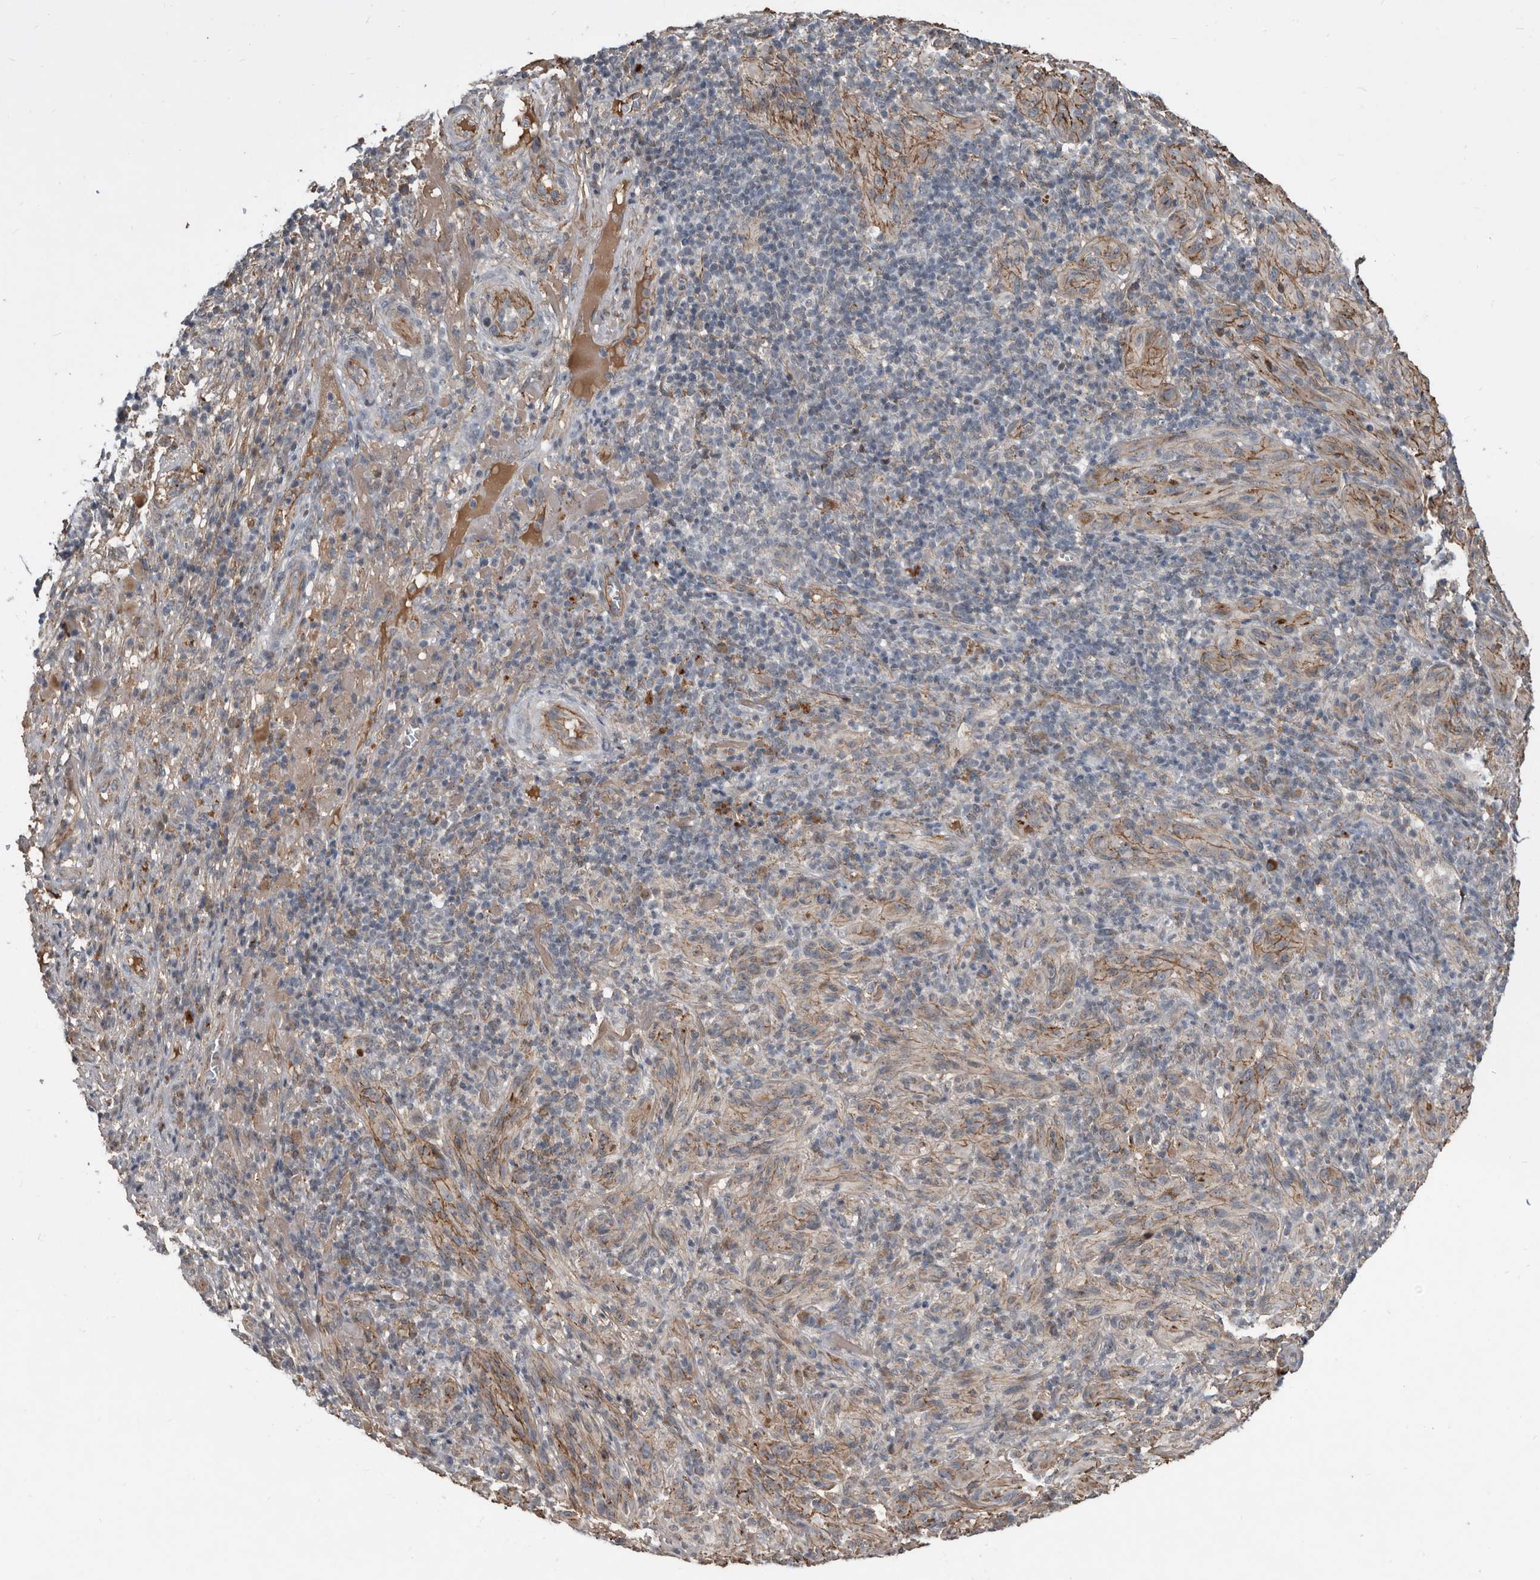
{"staining": {"intensity": "weak", "quantity": "25%-75%", "location": "cytoplasmic/membranous"}, "tissue": "melanoma", "cell_type": "Tumor cells", "image_type": "cancer", "snomed": [{"axis": "morphology", "description": "Malignant melanoma, NOS"}, {"axis": "topography", "description": "Skin of head"}], "caption": "Malignant melanoma was stained to show a protein in brown. There is low levels of weak cytoplasmic/membranous expression in approximately 25%-75% of tumor cells.", "gene": "PI15", "patient": {"sex": "male", "age": 96}}